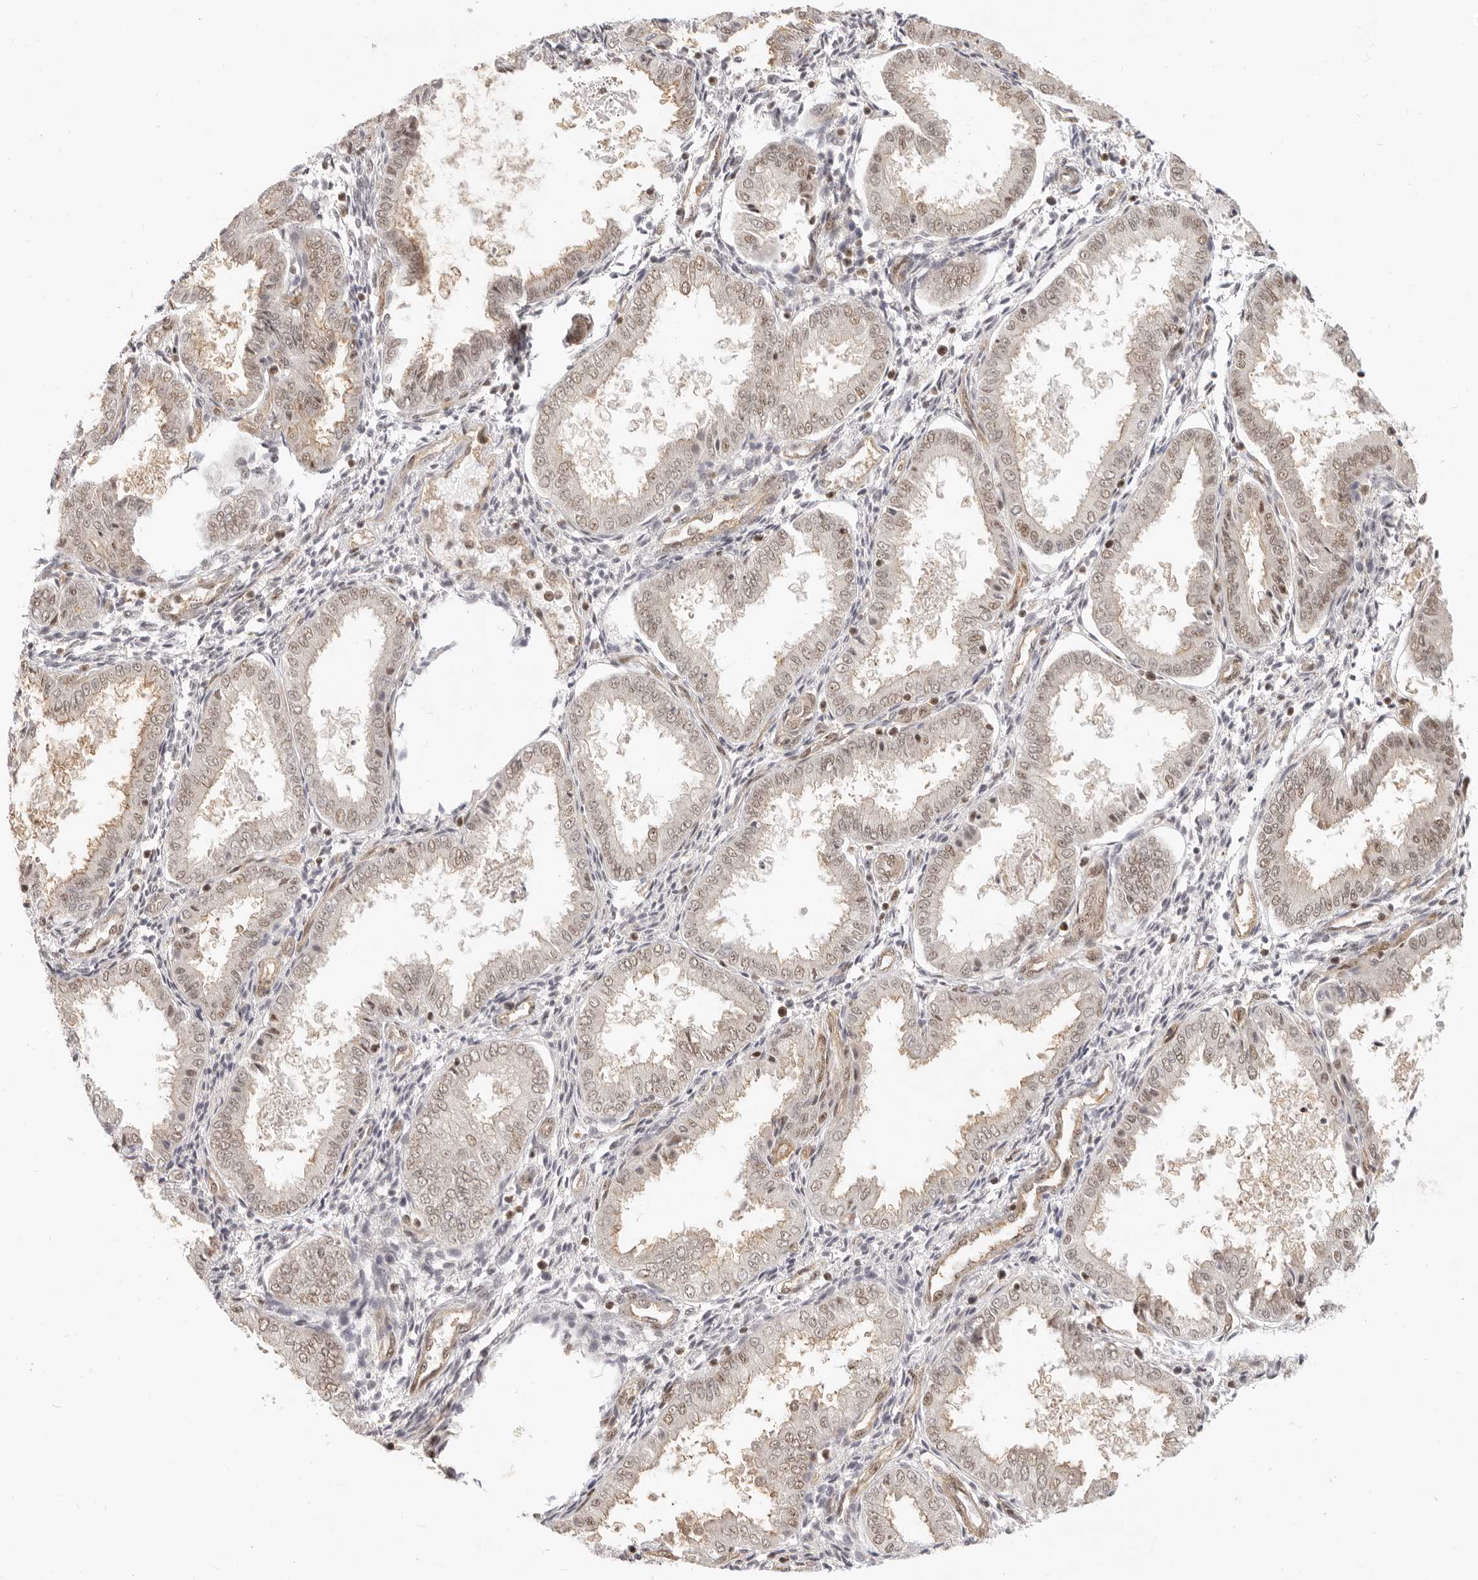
{"staining": {"intensity": "weak", "quantity": "25%-75%", "location": "nuclear"}, "tissue": "endometrium", "cell_type": "Cells in endometrial stroma", "image_type": "normal", "snomed": [{"axis": "morphology", "description": "Normal tissue, NOS"}, {"axis": "topography", "description": "Endometrium"}], "caption": "The immunohistochemical stain labels weak nuclear positivity in cells in endometrial stroma of benign endometrium.", "gene": "BAP1", "patient": {"sex": "female", "age": 33}}